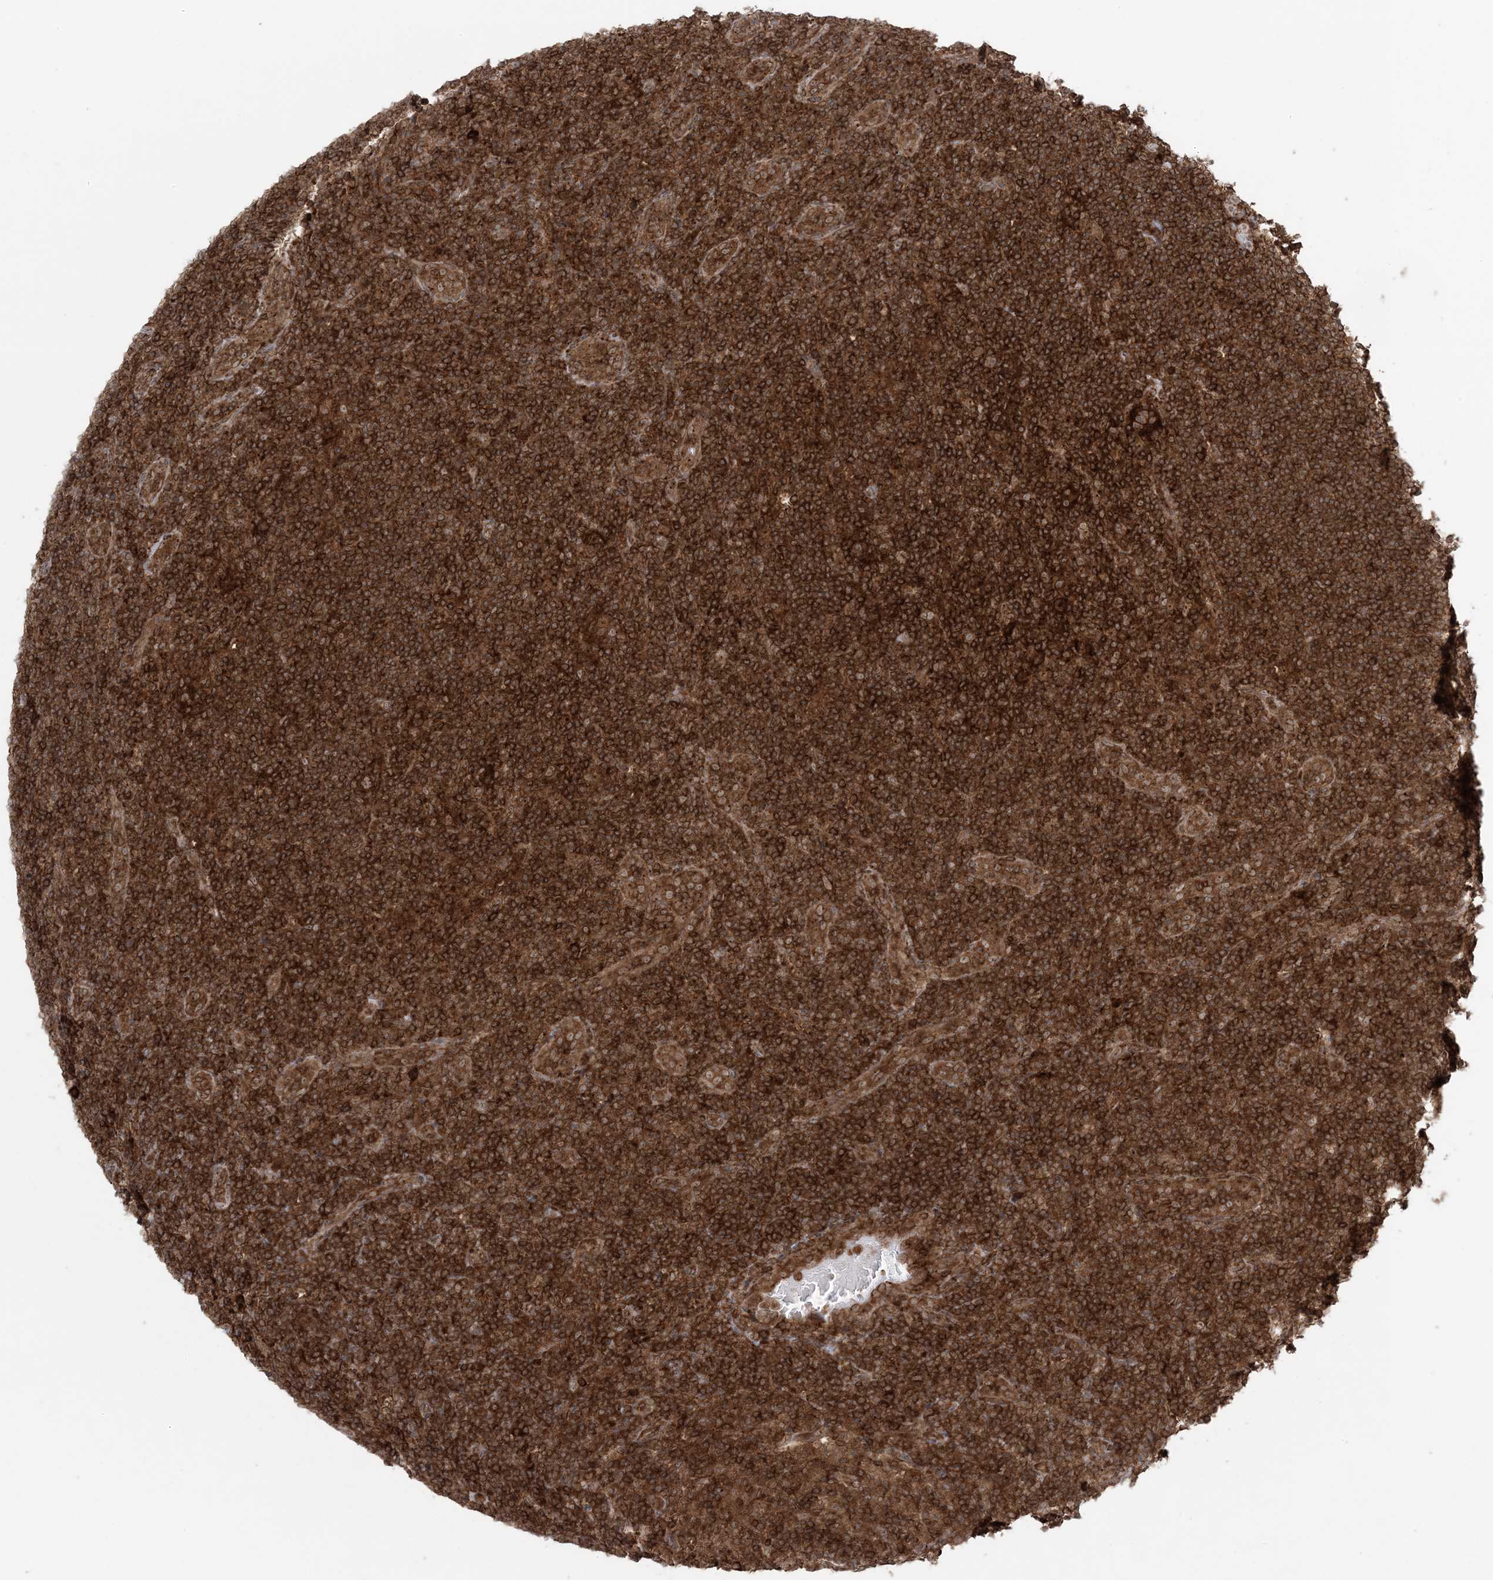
{"staining": {"intensity": "strong", "quantity": ">75%", "location": "cytoplasmic/membranous"}, "tissue": "lymphoma", "cell_type": "Tumor cells", "image_type": "cancer", "snomed": [{"axis": "morphology", "description": "Hodgkin's disease, NOS"}, {"axis": "topography", "description": "Lymph node"}], "caption": "Immunohistochemistry (IHC) of lymphoma displays high levels of strong cytoplasmic/membranous positivity in about >75% of tumor cells. The staining was performed using DAB (3,3'-diaminobenzidine), with brown indicating positive protein expression. Nuclei are stained blue with hematoxylin.", "gene": "DDX19B", "patient": {"sex": "female", "age": 57}}